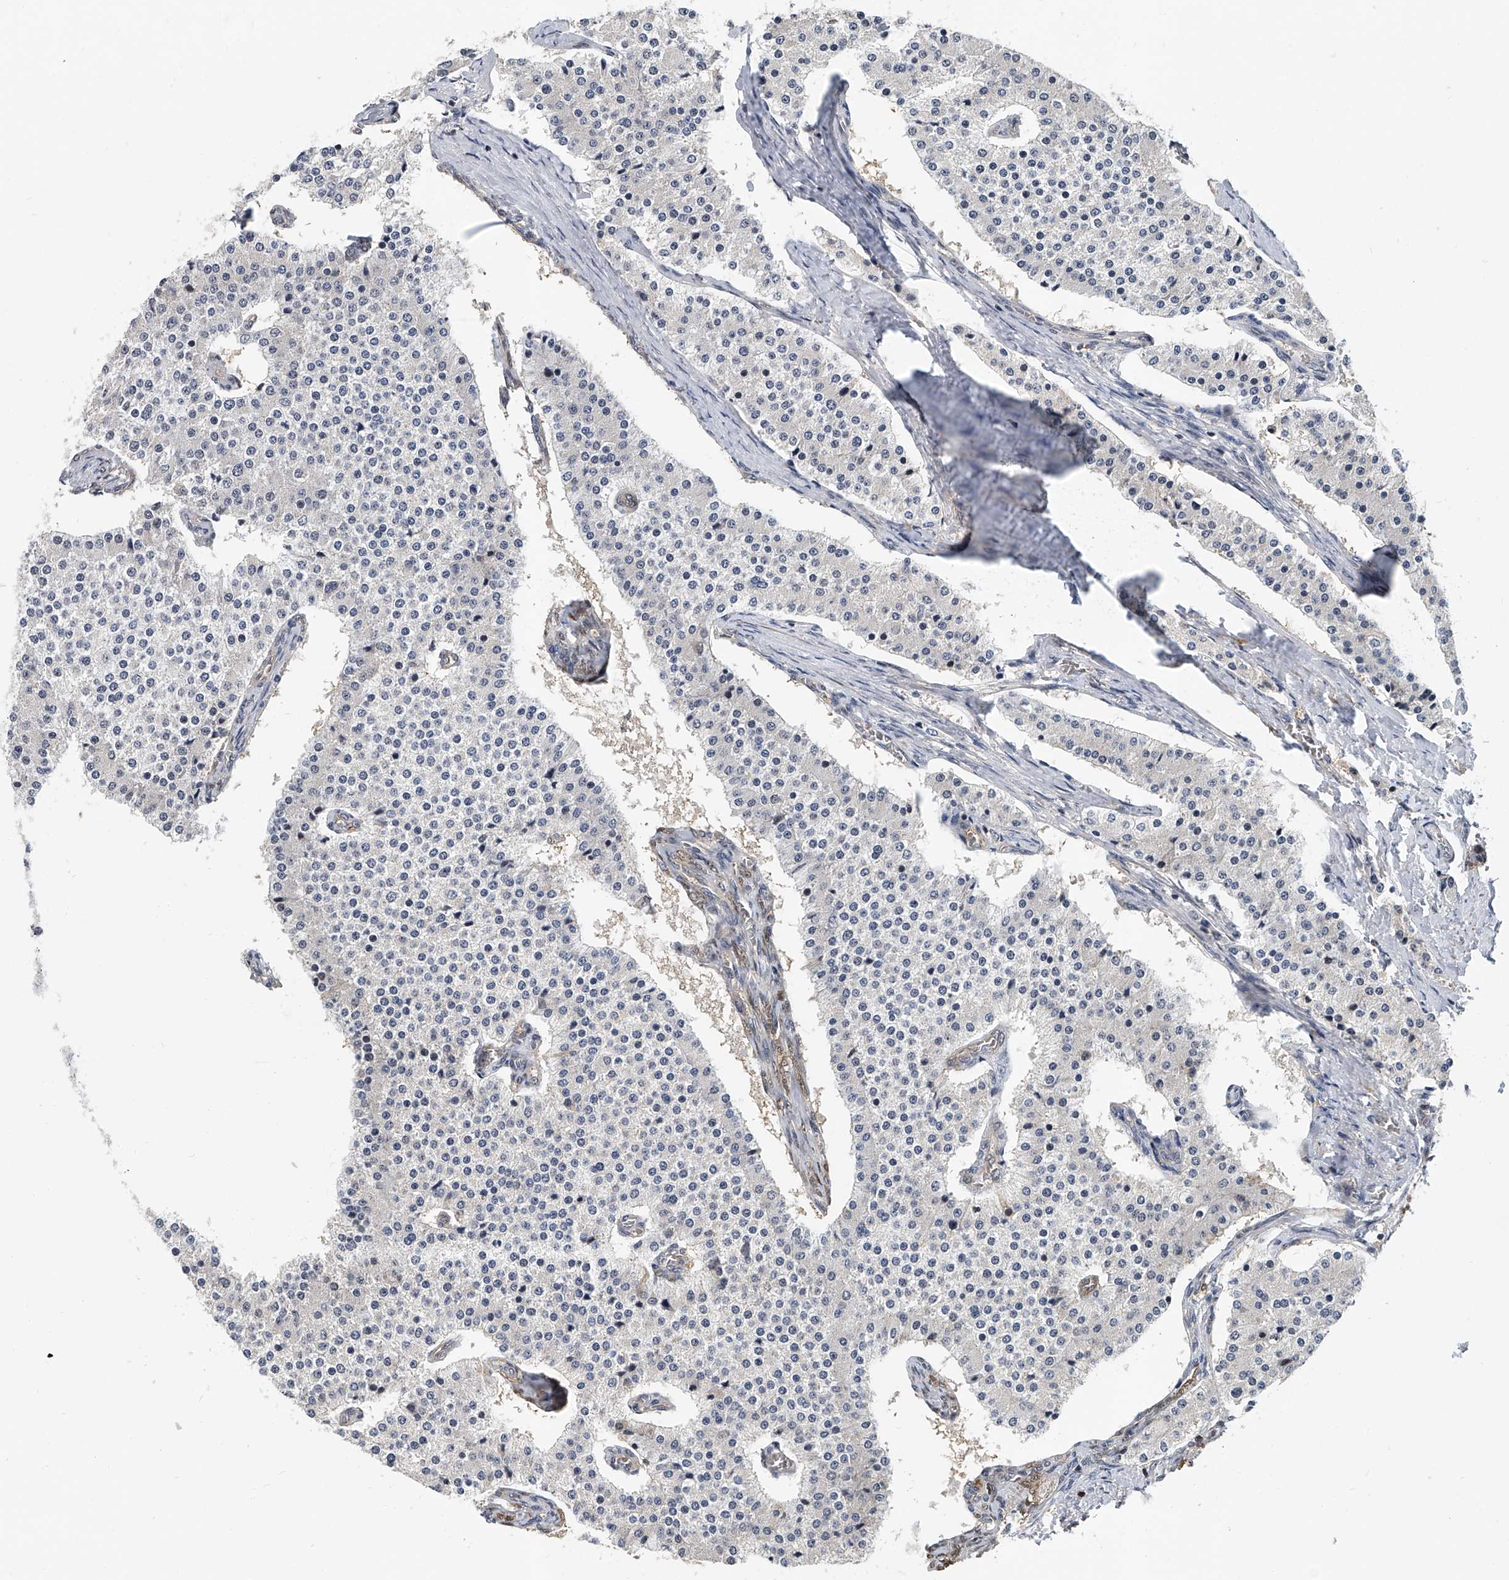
{"staining": {"intensity": "negative", "quantity": "none", "location": "none"}, "tissue": "carcinoid", "cell_type": "Tumor cells", "image_type": "cancer", "snomed": [{"axis": "morphology", "description": "Carcinoid, malignant, NOS"}, {"axis": "topography", "description": "Colon"}], "caption": "IHC of human carcinoid shows no staining in tumor cells.", "gene": "CD200", "patient": {"sex": "female", "age": 52}}